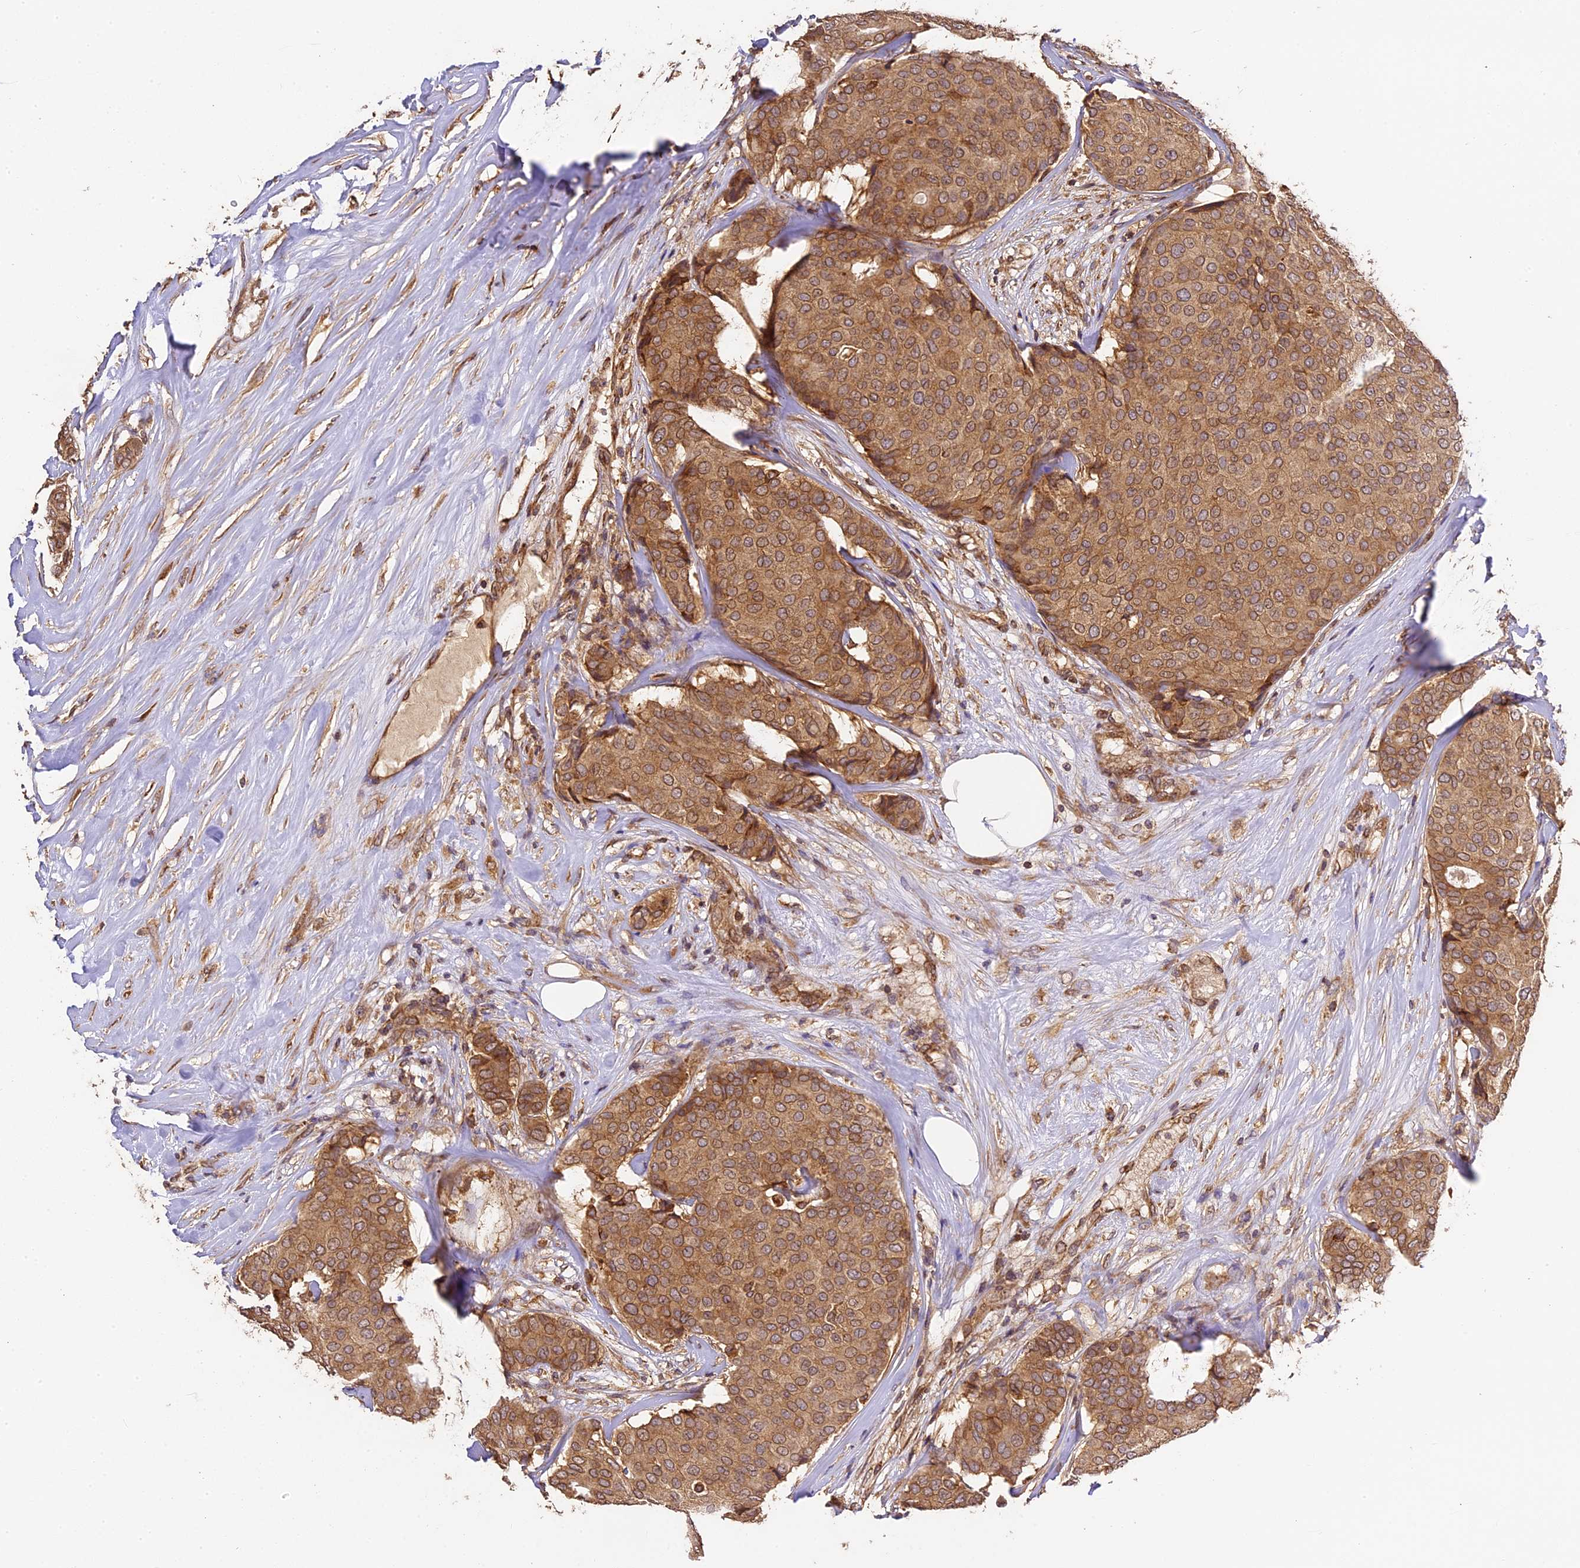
{"staining": {"intensity": "moderate", "quantity": ">75%", "location": "cytoplasmic/membranous"}, "tissue": "breast cancer", "cell_type": "Tumor cells", "image_type": "cancer", "snomed": [{"axis": "morphology", "description": "Duct carcinoma"}, {"axis": "topography", "description": "Breast"}], "caption": "DAB (3,3'-diaminobenzidine) immunohistochemical staining of human breast cancer displays moderate cytoplasmic/membranous protein staining in about >75% of tumor cells. Nuclei are stained in blue.", "gene": "BRAP", "patient": {"sex": "female", "age": 75}}